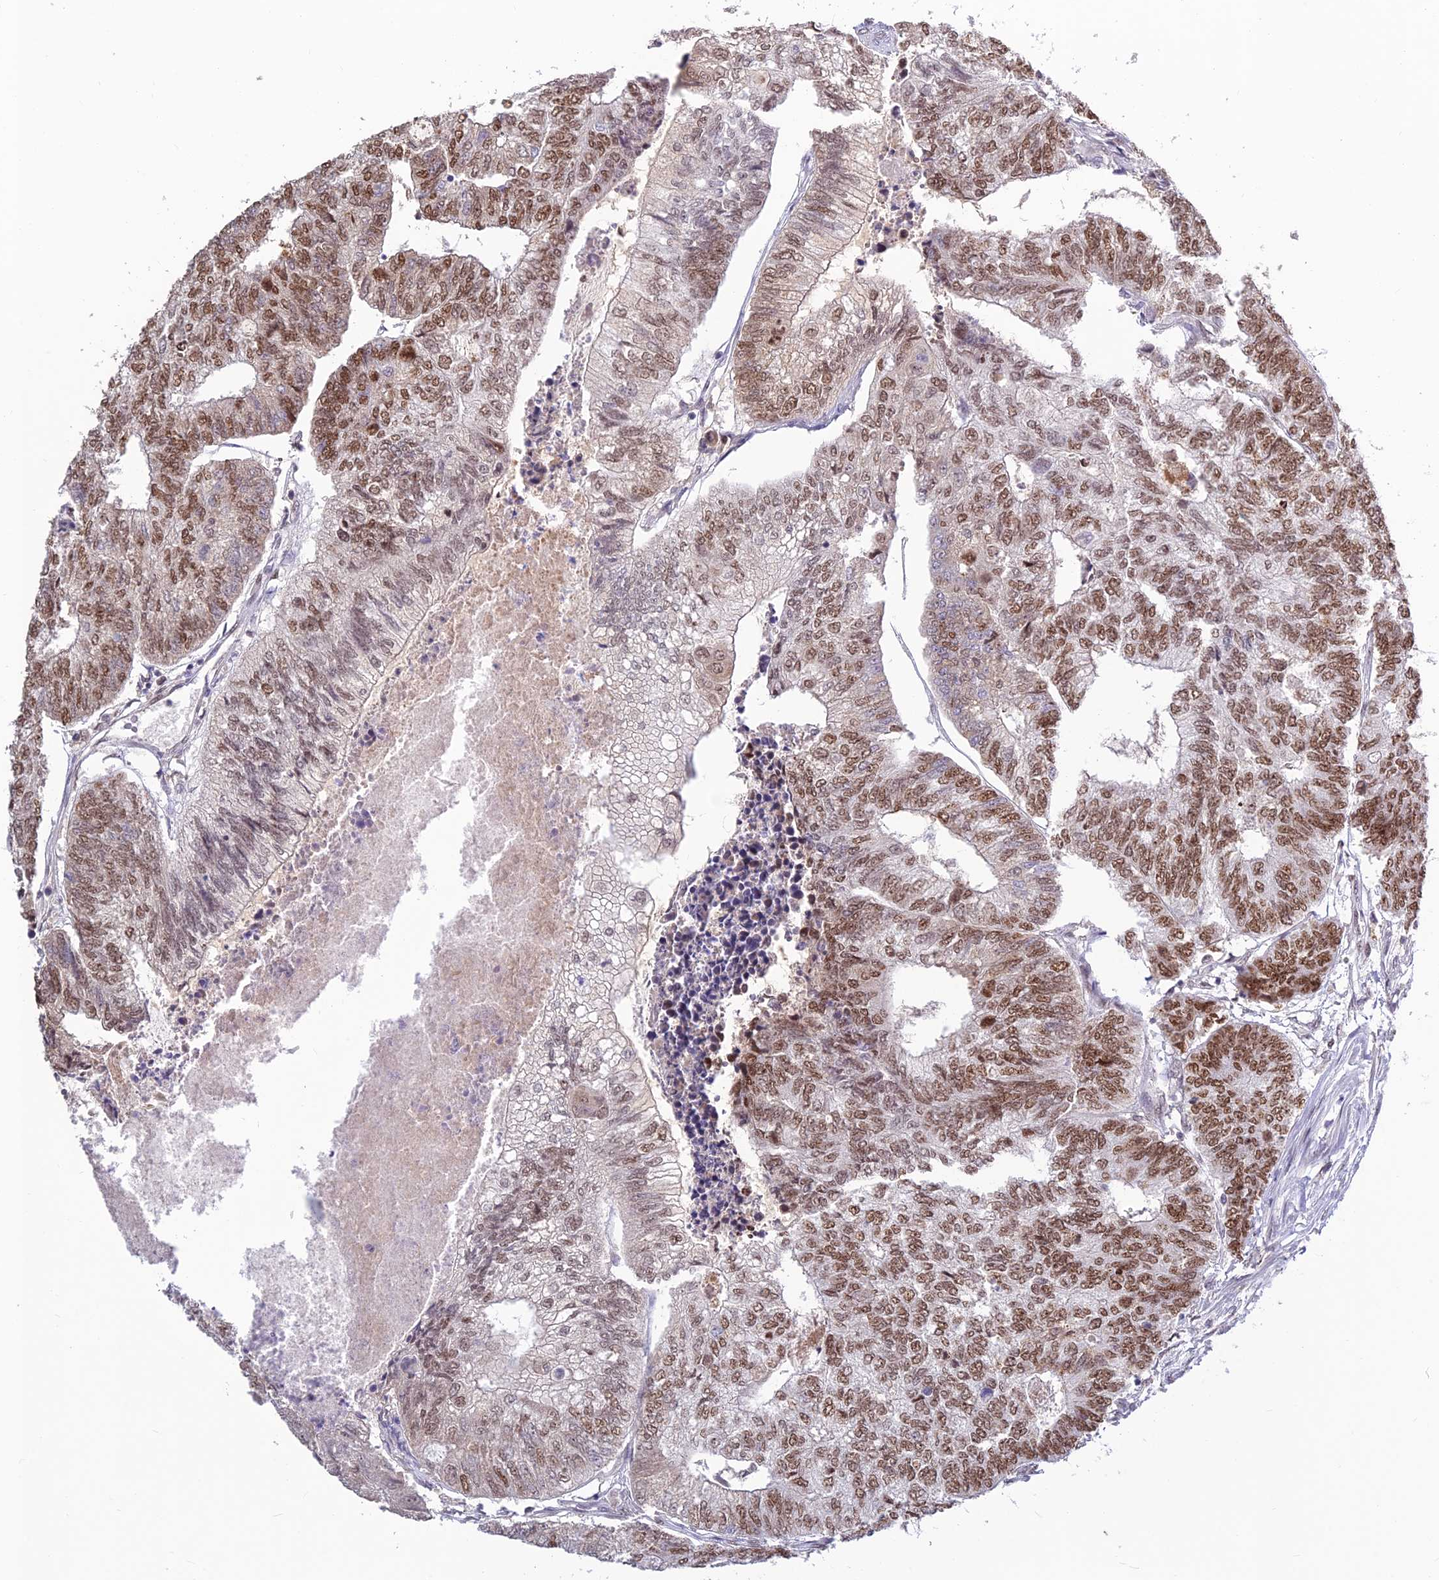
{"staining": {"intensity": "moderate", "quantity": ">75%", "location": "nuclear"}, "tissue": "colorectal cancer", "cell_type": "Tumor cells", "image_type": "cancer", "snomed": [{"axis": "morphology", "description": "Adenocarcinoma, NOS"}, {"axis": "topography", "description": "Colon"}], "caption": "Protein analysis of colorectal cancer (adenocarcinoma) tissue reveals moderate nuclear expression in approximately >75% of tumor cells.", "gene": "POLR1G", "patient": {"sex": "female", "age": 67}}